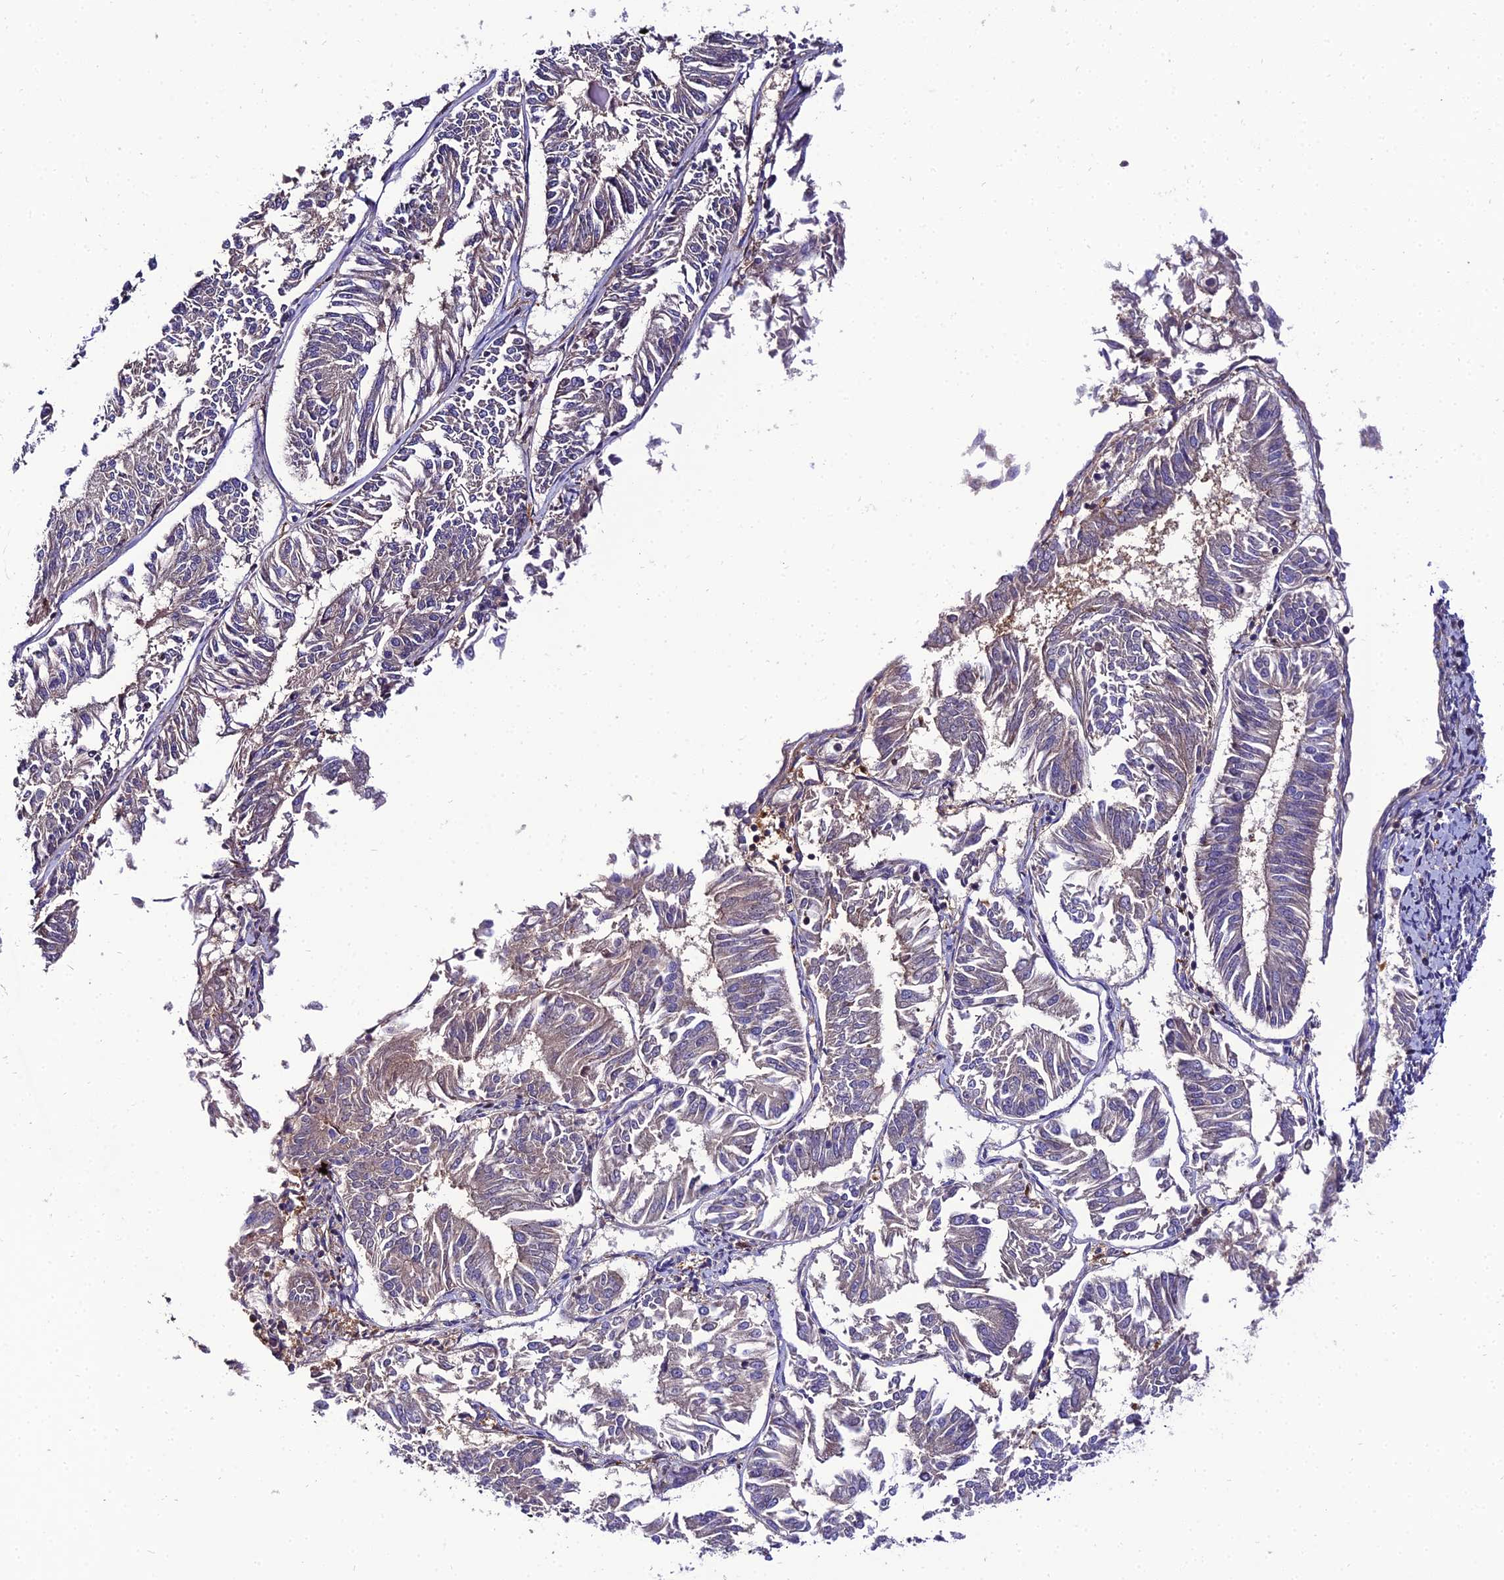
{"staining": {"intensity": "weak", "quantity": "<25%", "location": "cytoplasmic/membranous"}, "tissue": "endometrial cancer", "cell_type": "Tumor cells", "image_type": "cancer", "snomed": [{"axis": "morphology", "description": "Adenocarcinoma, NOS"}, {"axis": "topography", "description": "Endometrium"}], "caption": "Tumor cells are negative for brown protein staining in endometrial cancer. (DAB immunohistochemistry, high magnification).", "gene": "C2orf69", "patient": {"sex": "female", "age": 58}}